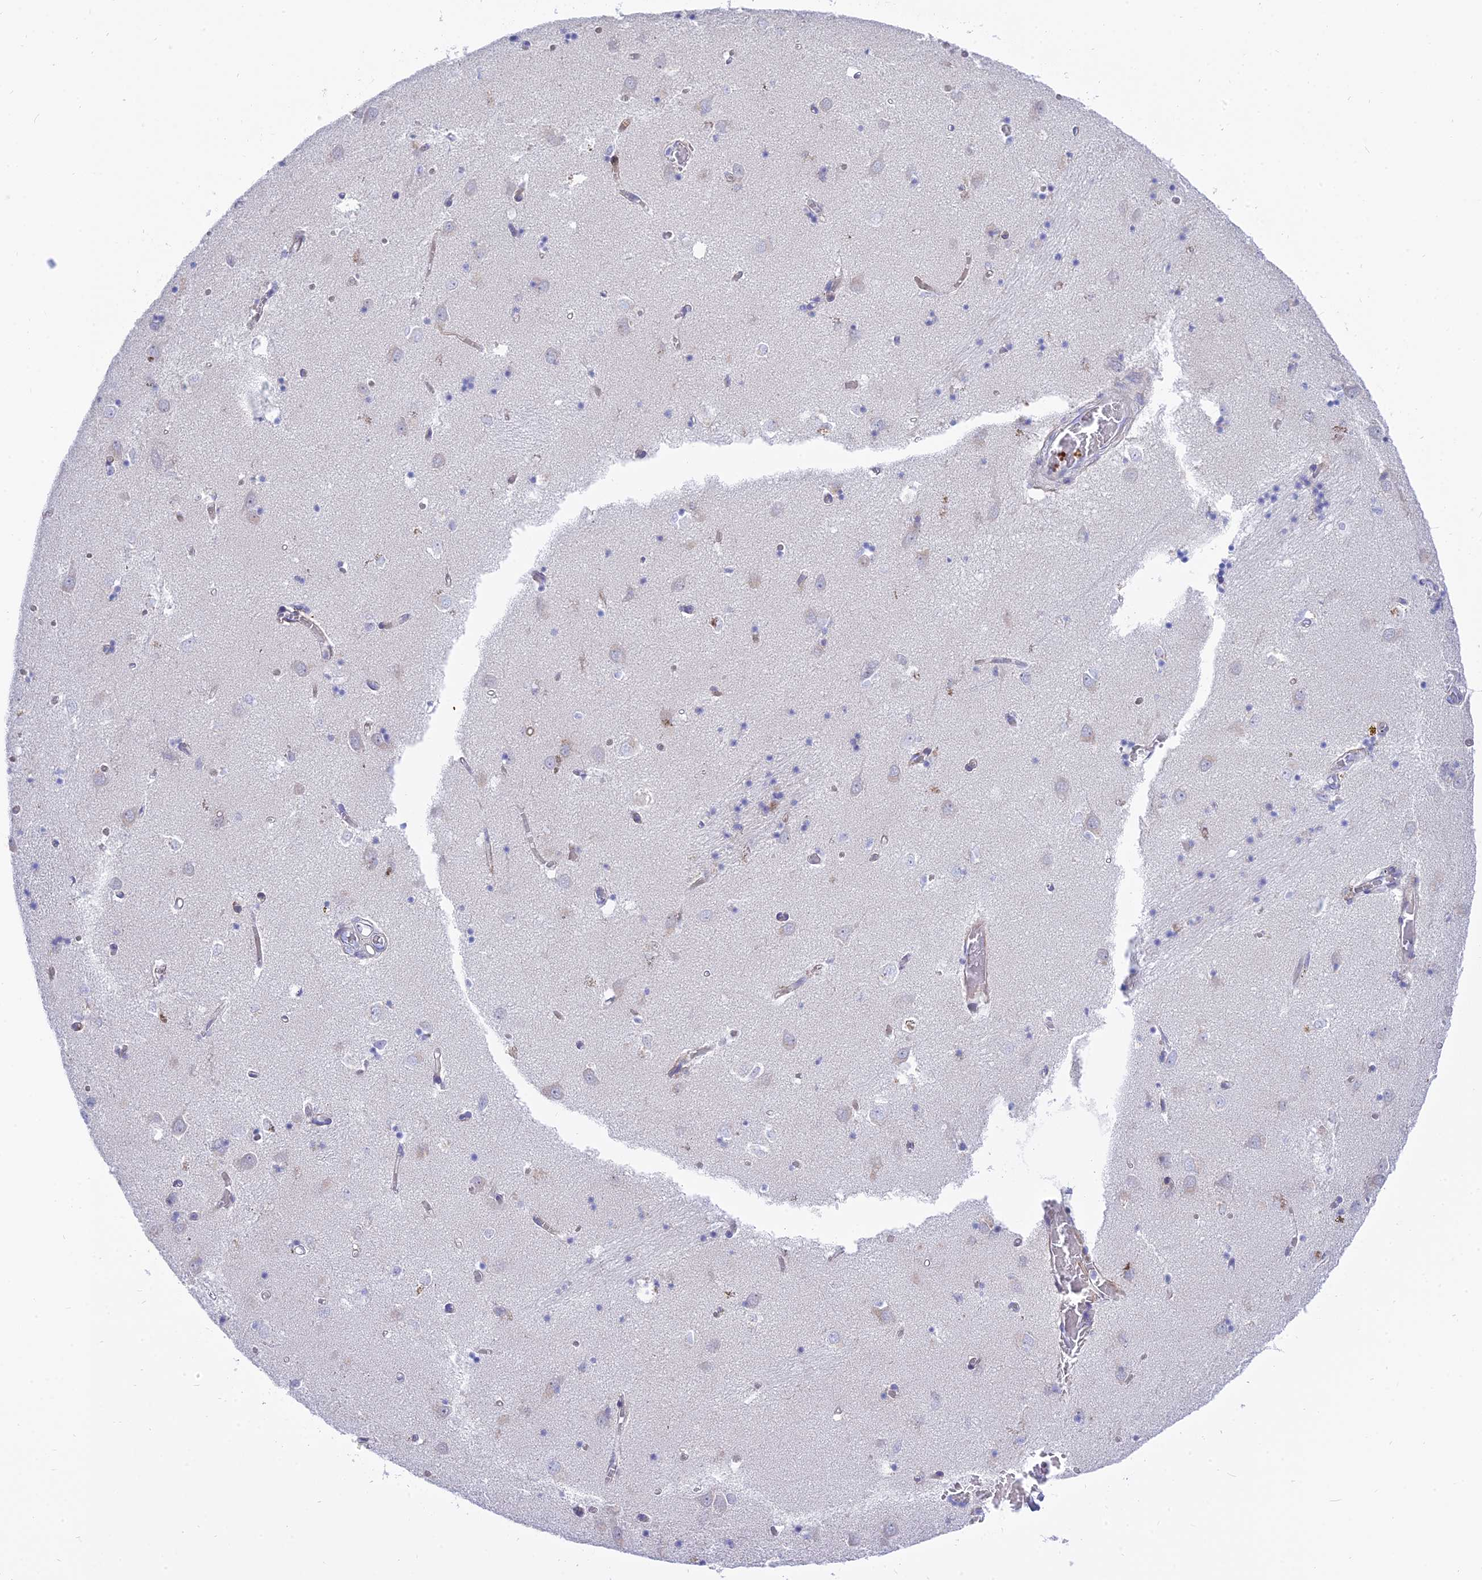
{"staining": {"intensity": "negative", "quantity": "none", "location": "none"}, "tissue": "caudate", "cell_type": "Glial cells", "image_type": "normal", "snomed": [{"axis": "morphology", "description": "Normal tissue, NOS"}, {"axis": "topography", "description": "Lateral ventricle wall"}], "caption": "DAB (3,3'-diaminobenzidine) immunohistochemical staining of unremarkable human caudate exhibits no significant expression in glial cells.", "gene": "MBD3L1", "patient": {"sex": "male", "age": 70}}